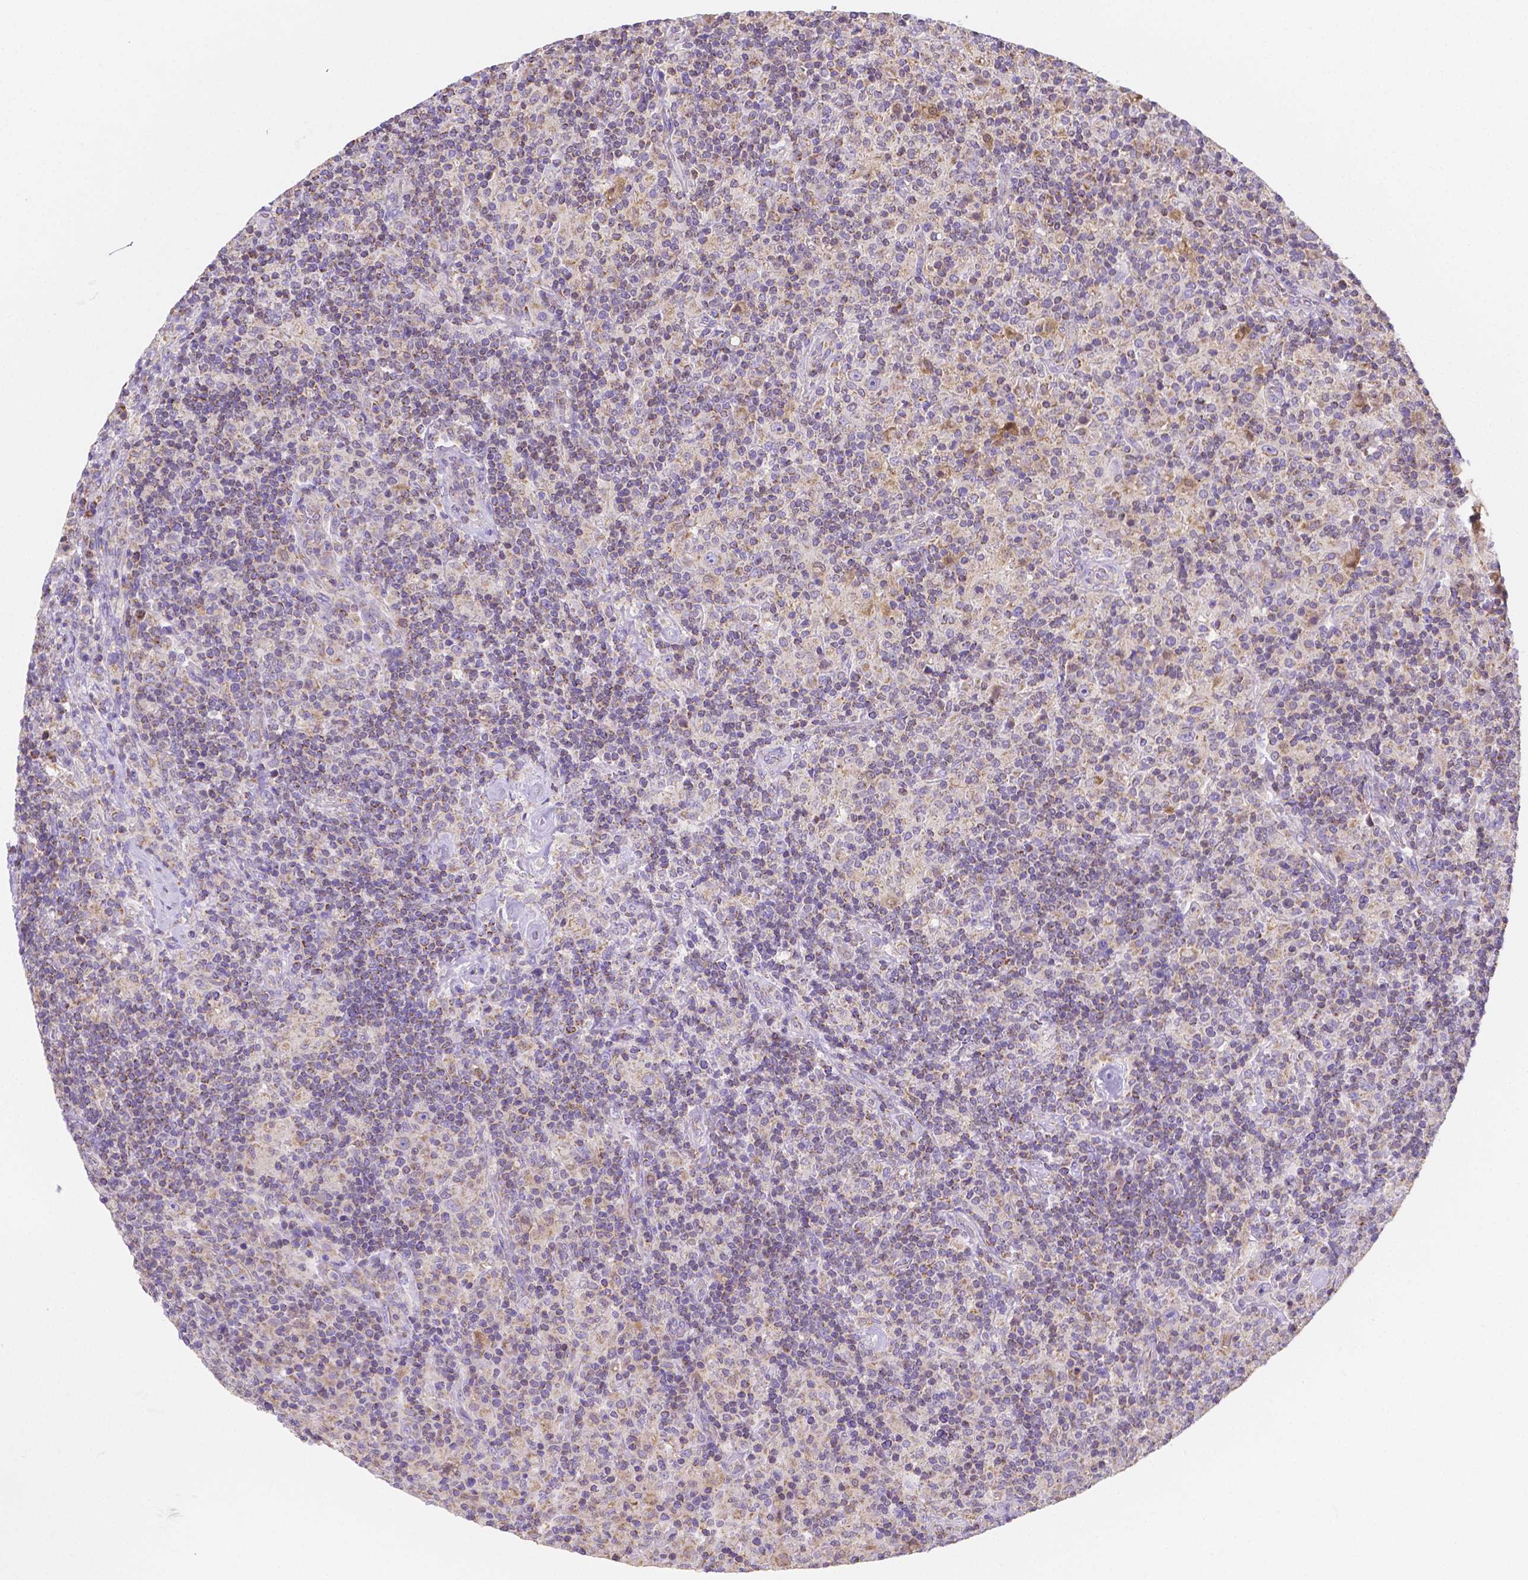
{"staining": {"intensity": "weak", "quantity": "25%-75%", "location": "cytoplasmic/membranous"}, "tissue": "lymphoma", "cell_type": "Tumor cells", "image_type": "cancer", "snomed": [{"axis": "morphology", "description": "Hodgkin's disease, NOS"}, {"axis": "topography", "description": "Lymph node"}], "caption": "Lymphoma stained with DAB IHC shows low levels of weak cytoplasmic/membranous staining in approximately 25%-75% of tumor cells.", "gene": "SGTB", "patient": {"sex": "male", "age": 70}}